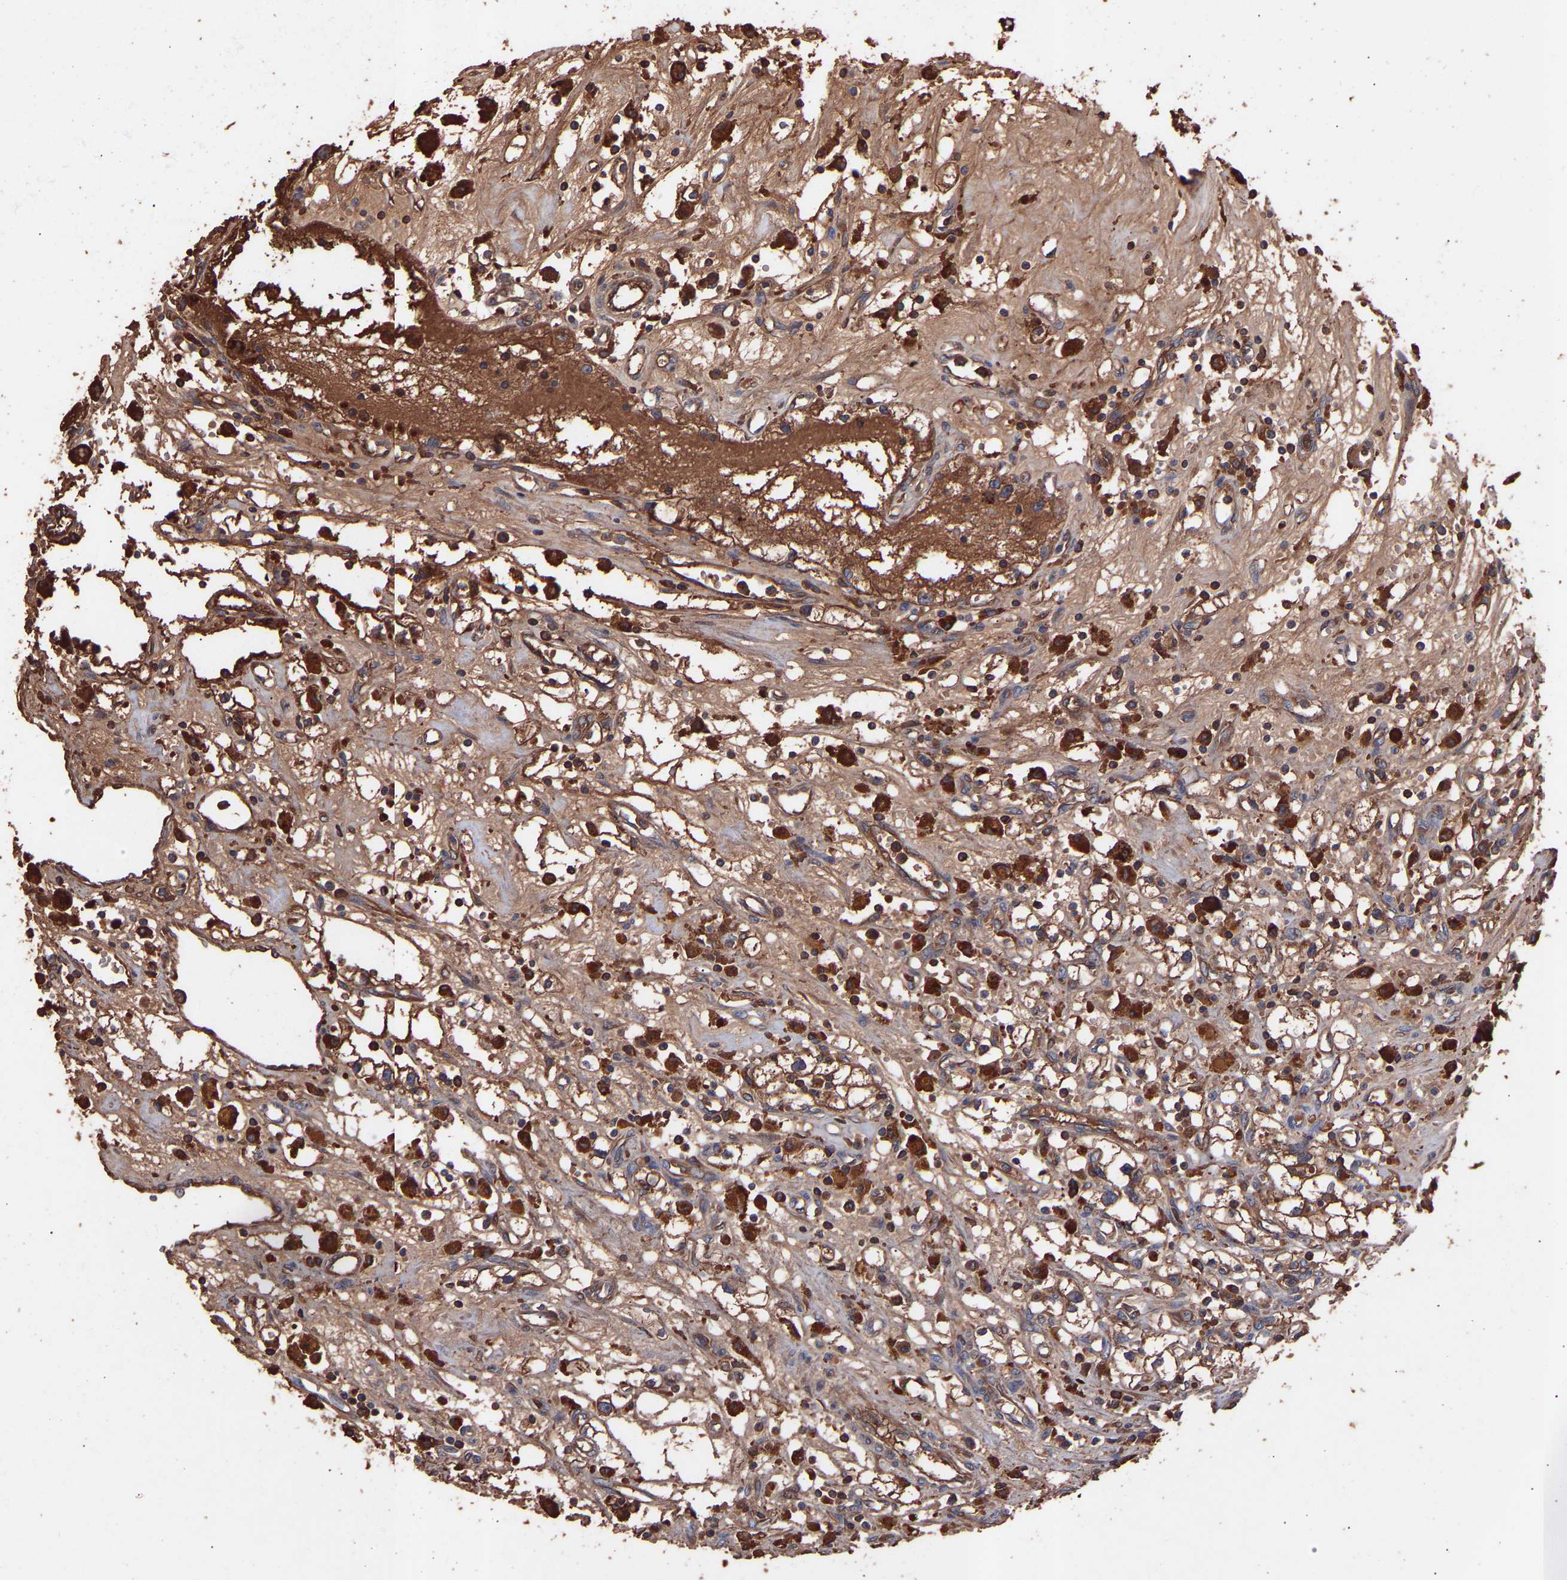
{"staining": {"intensity": "moderate", "quantity": ">75%", "location": "cytoplasmic/membranous"}, "tissue": "renal cancer", "cell_type": "Tumor cells", "image_type": "cancer", "snomed": [{"axis": "morphology", "description": "Adenocarcinoma, NOS"}, {"axis": "topography", "description": "Kidney"}], "caption": "An immunohistochemistry (IHC) photomicrograph of tumor tissue is shown. Protein staining in brown shows moderate cytoplasmic/membranous positivity in renal cancer (adenocarcinoma) within tumor cells.", "gene": "TMEM268", "patient": {"sex": "male", "age": 56}}